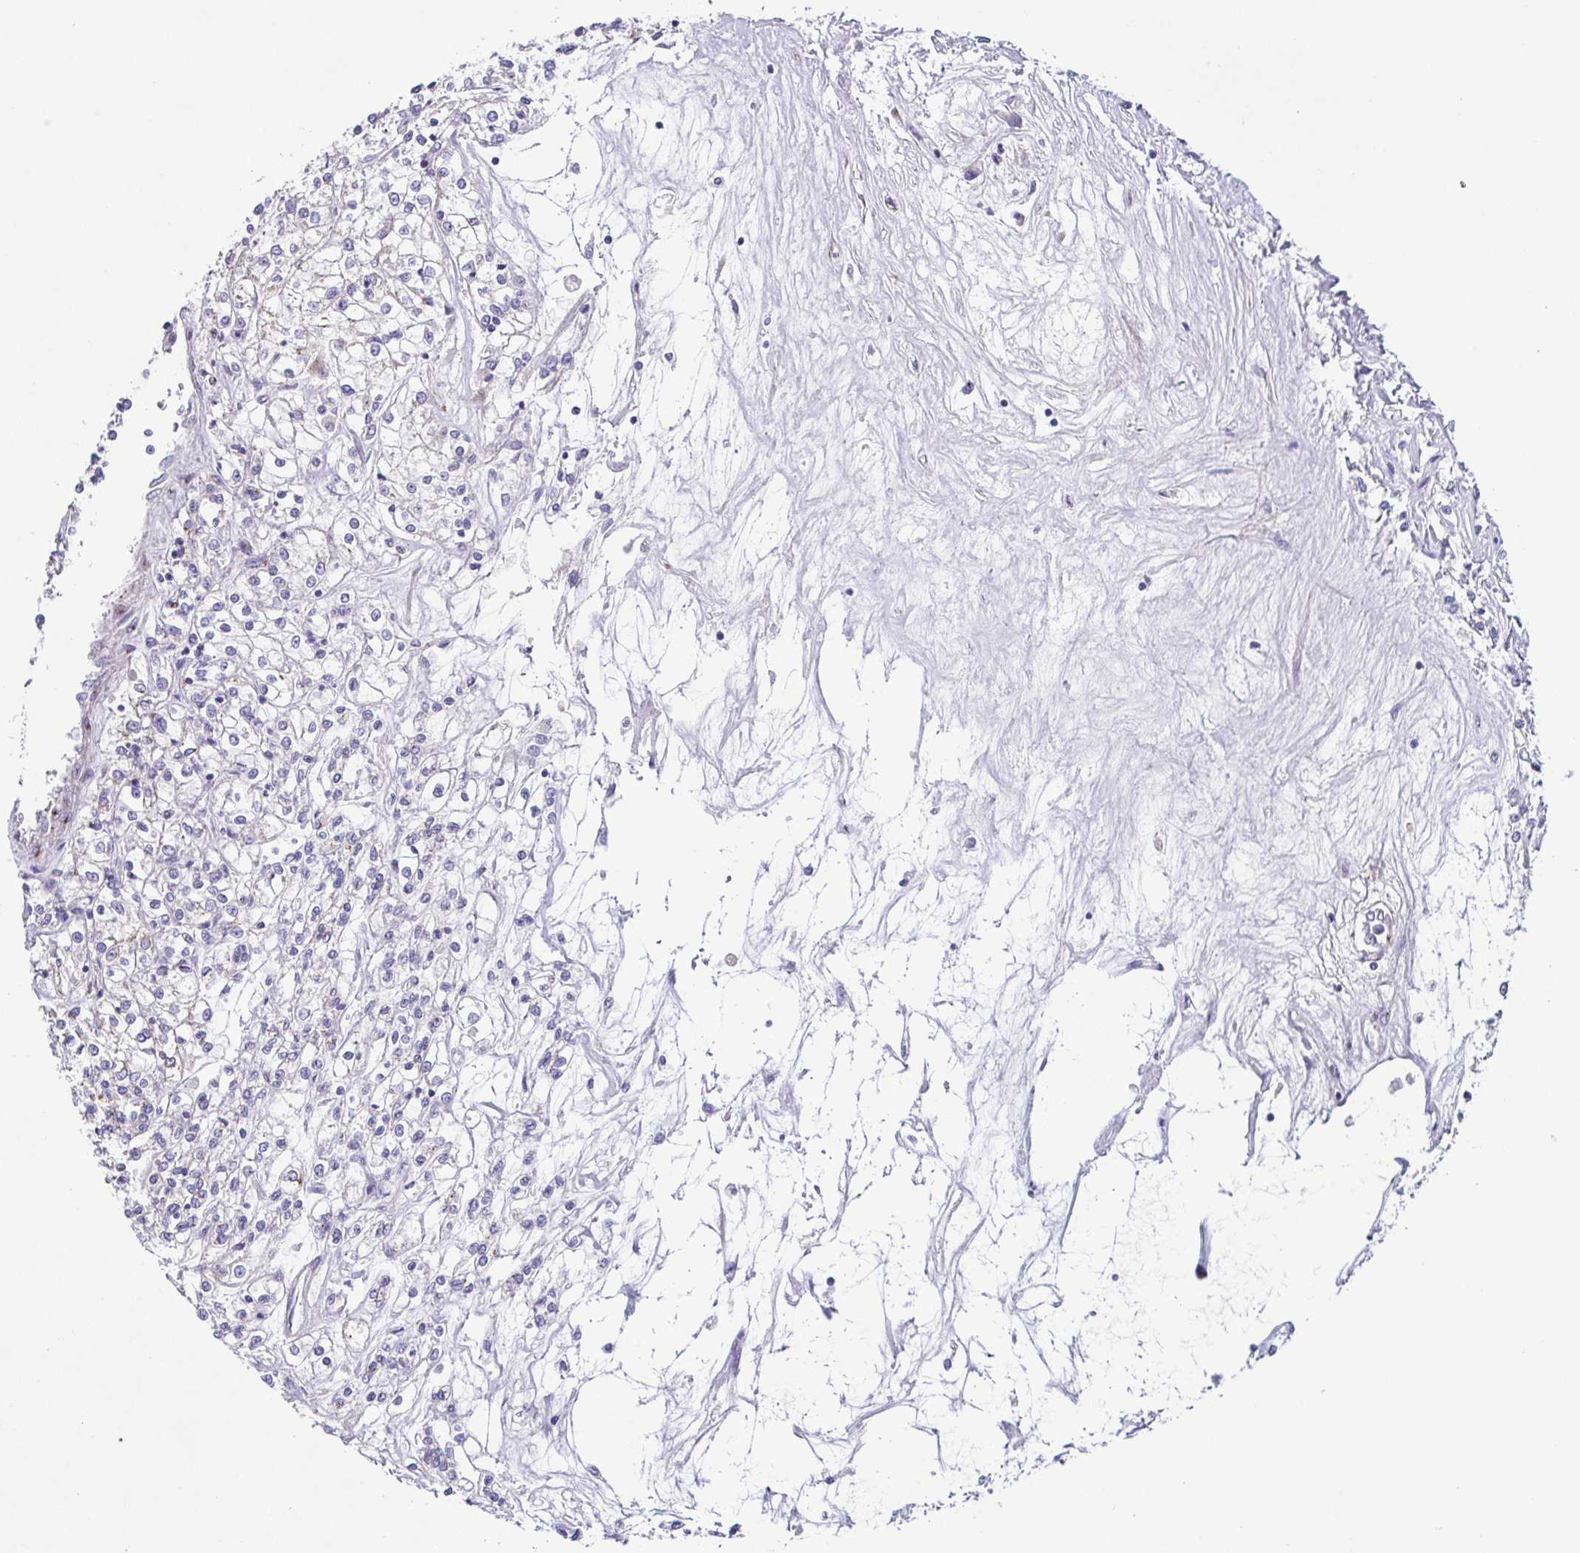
{"staining": {"intensity": "negative", "quantity": "none", "location": "none"}, "tissue": "renal cancer", "cell_type": "Tumor cells", "image_type": "cancer", "snomed": [{"axis": "morphology", "description": "Adenocarcinoma, NOS"}, {"axis": "topography", "description": "Kidney"}], "caption": "Human renal cancer (adenocarcinoma) stained for a protein using IHC displays no expression in tumor cells.", "gene": "COL17A1", "patient": {"sex": "female", "age": 59}}